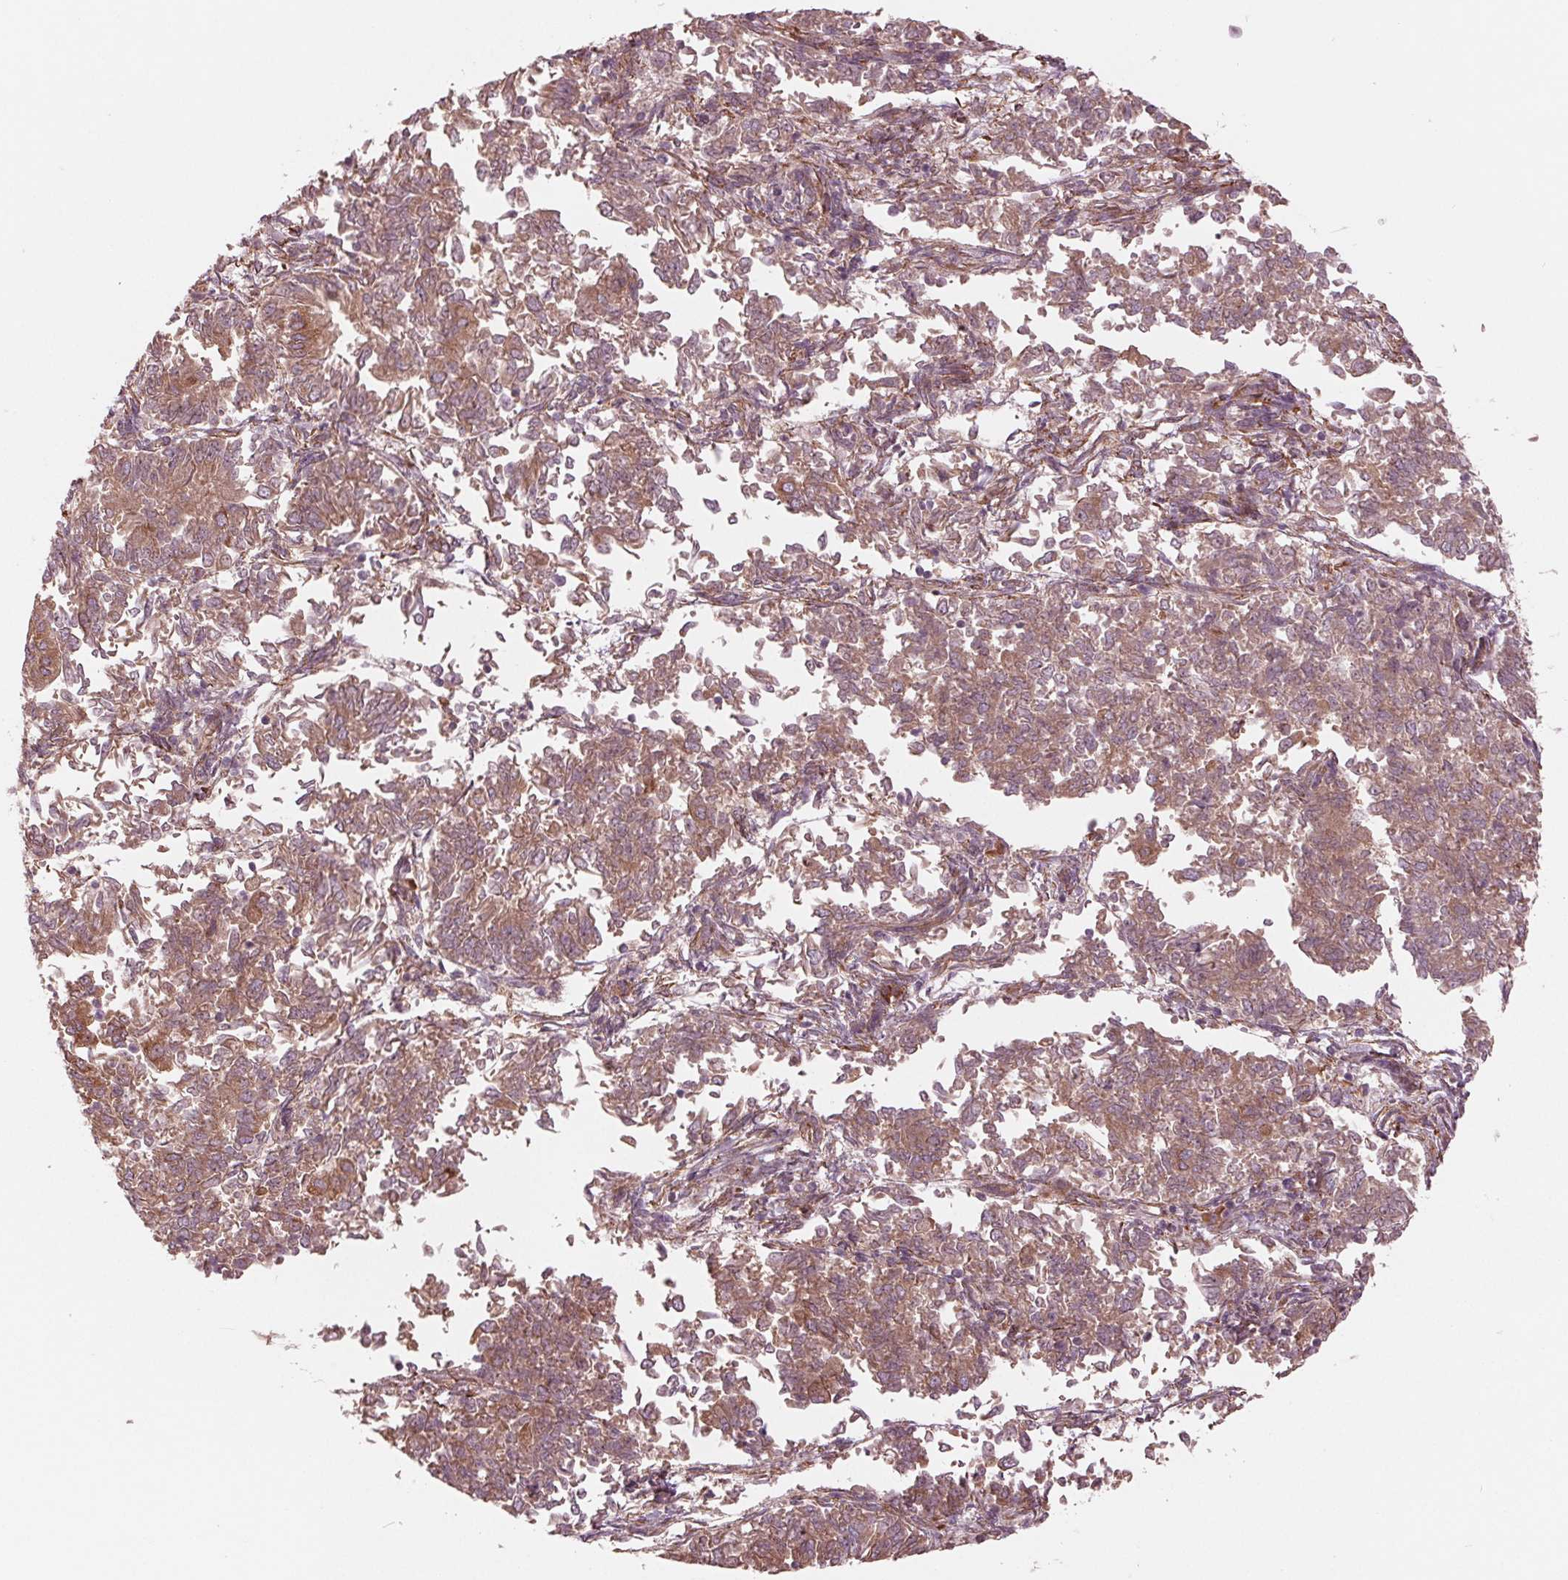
{"staining": {"intensity": "moderate", "quantity": "25%-75%", "location": "cytoplasmic/membranous"}, "tissue": "endometrial cancer", "cell_type": "Tumor cells", "image_type": "cancer", "snomed": [{"axis": "morphology", "description": "Adenocarcinoma, NOS"}, {"axis": "topography", "description": "Endometrium"}], "caption": "A brown stain labels moderate cytoplasmic/membranous staining of a protein in endometrial cancer tumor cells. (DAB IHC with brightfield microscopy, high magnification).", "gene": "CMIP", "patient": {"sex": "female", "age": 65}}